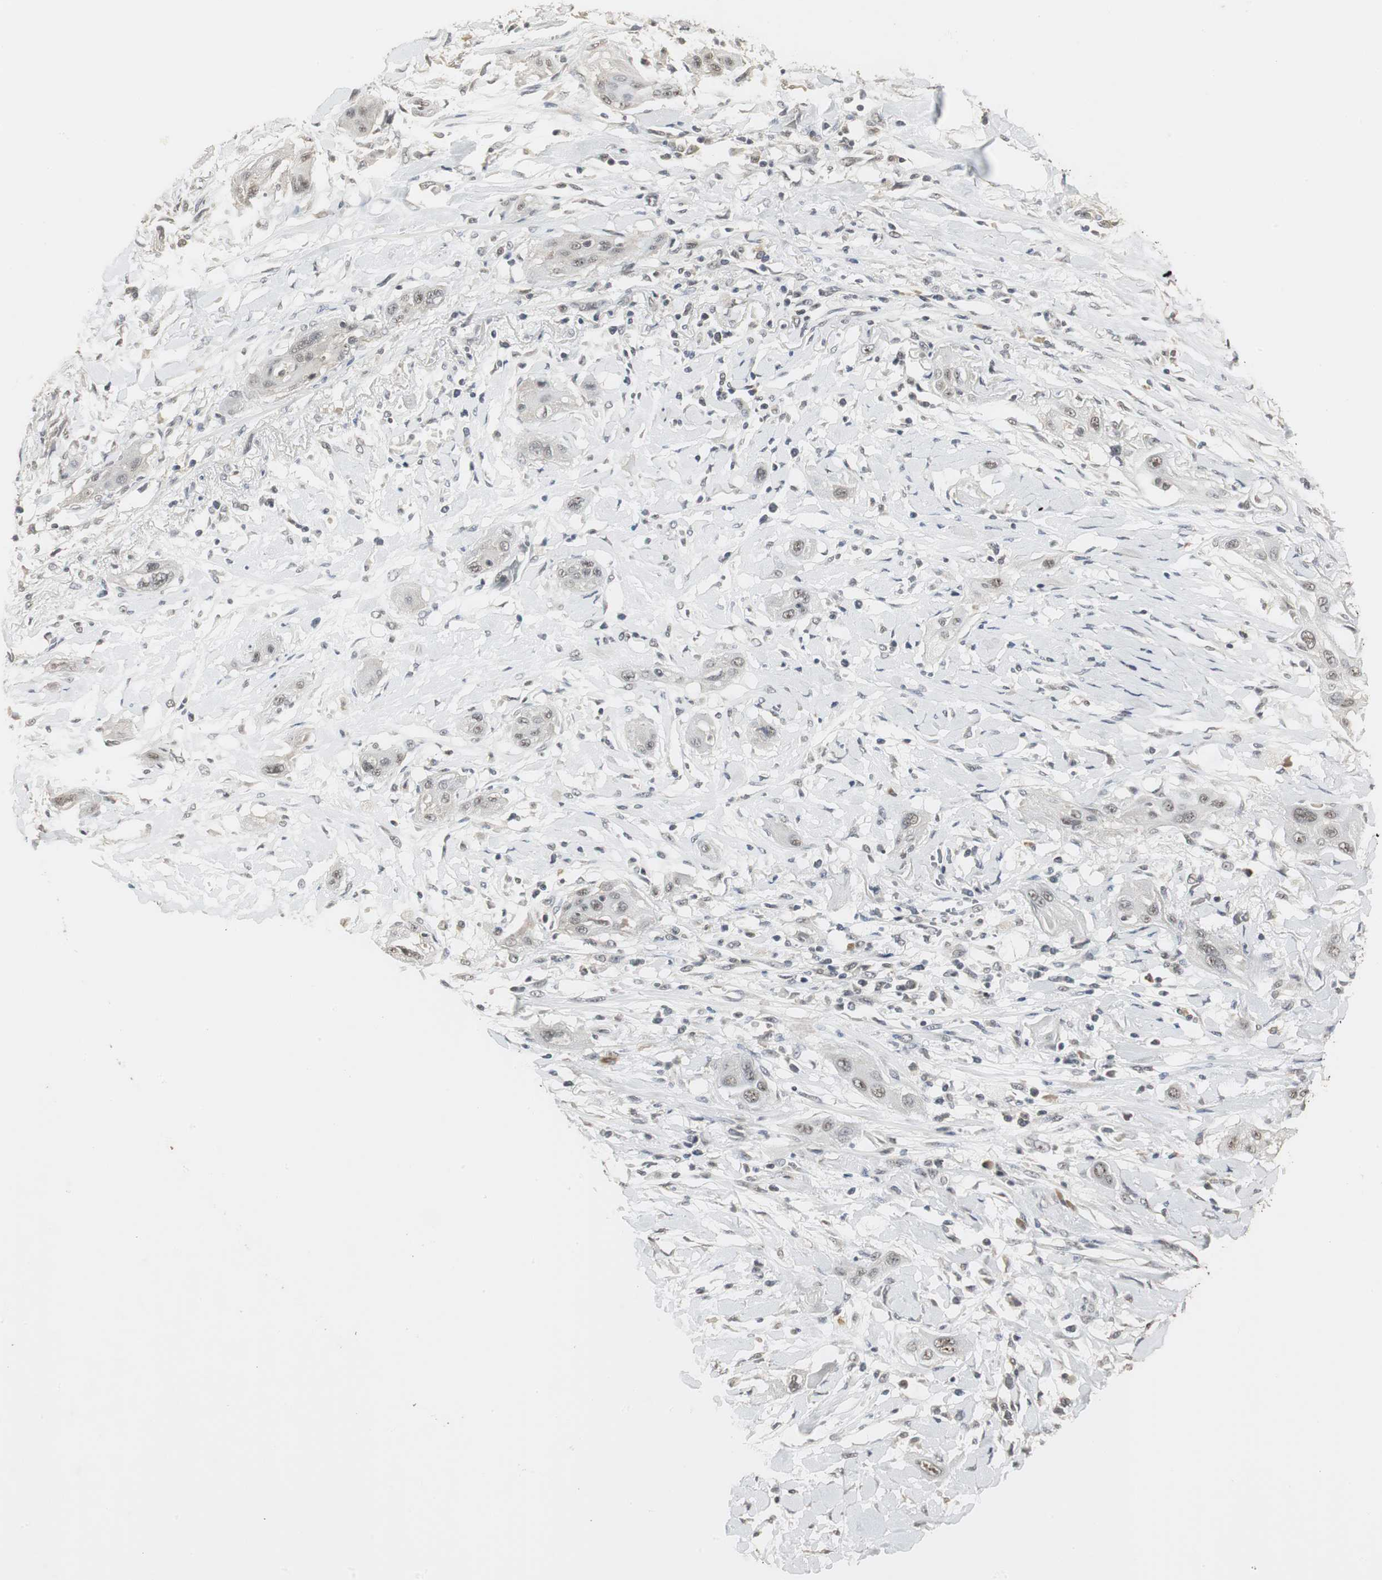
{"staining": {"intensity": "weak", "quantity": "<25%", "location": "nuclear"}, "tissue": "lung cancer", "cell_type": "Tumor cells", "image_type": "cancer", "snomed": [{"axis": "morphology", "description": "Squamous cell carcinoma, NOS"}, {"axis": "topography", "description": "Lung"}], "caption": "This image is of lung squamous cell carcinoma stained with immunohistochemistry to label a protein in brown with the nuclei are counter-stained blue. There is no positivity in tumor cells.", "gene": "ELOA", "patient": {"sex": "female", "age": 47}}